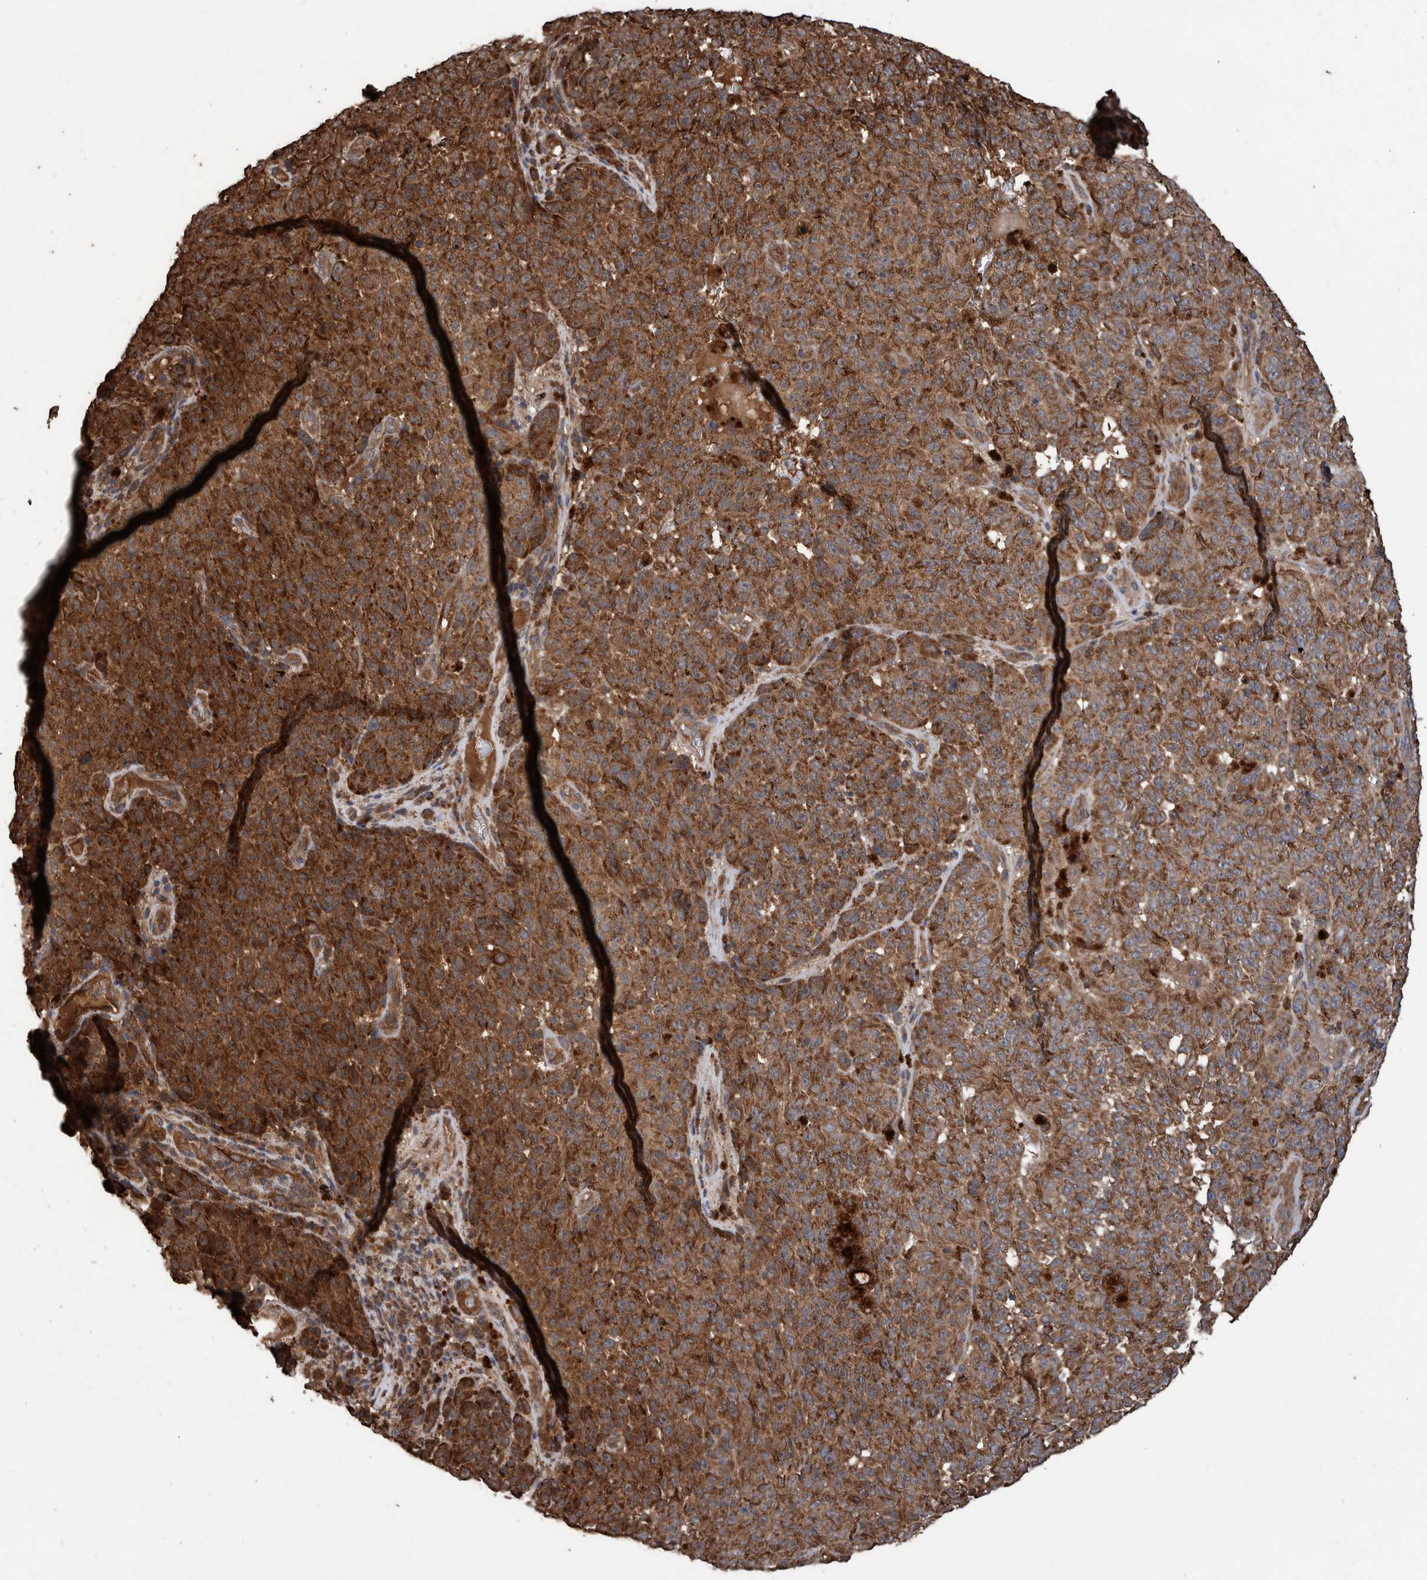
{"staining": {"intensity": "strong", "quantity": ">75%", "location": "cytoplasmic/membranous"}, "tissue": "melanoma", "cell_type": "Tumor cells", "image_type": "cancer", "snomed": [{"axis": "morphology", "description": "Malignant melanoma, NOS"}, {"axis": "topography", "description": "Skin"}], "caption": "A high amount of strong cytoplasmic/membranous positivity is seen in about >75% of tumor cells in melanoma tissue. The staining was performed using DAB (3,3'-diaminobenzidine), with brown indicating positive protein expression. Nuclei are stained blue with hematoxylin.", "gene": "TRIM16", "patient": {"sex": "female", "age": 82}}